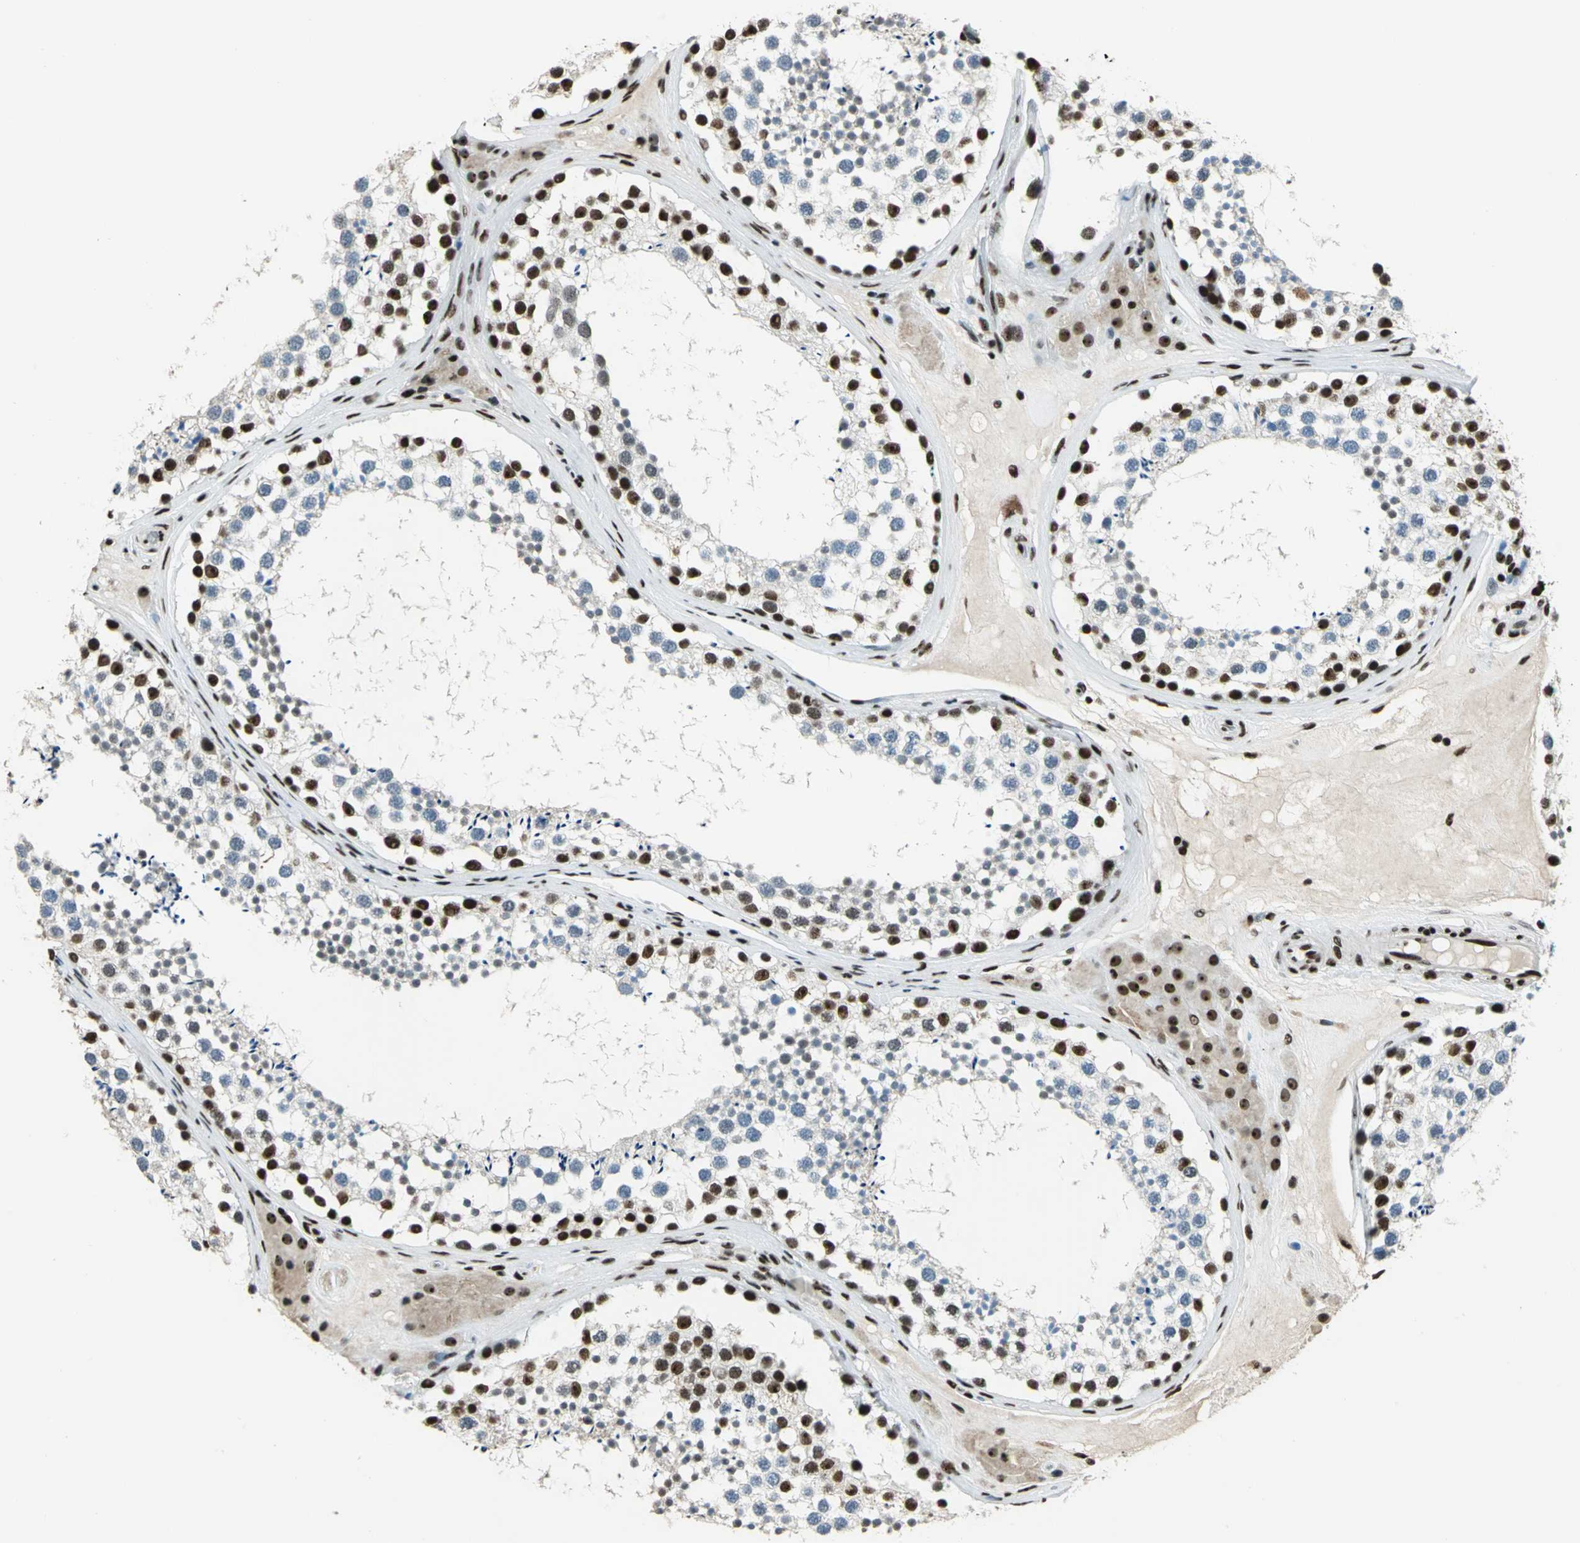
{"staining": {"intensity": "strong", "quantity": ">75%", "location": "nuclear"}, "tissue": "testis", "cell_type": "Cells in seminiferous ducts", "image_type": "normal", "snomed": [{"axis": "morphology", "description": "Normal tissue, NOS"}, {"axis": "topography", "description": "Testis"}], "caption": "Testis stained for a protein exhibits strong nuclear positivity in cells in seminiferous ducts. (DAB IHC with brightfield microscopy, high magnification).", "gene": "UBTF", "patient": {"sex": "male", "age": 46}}